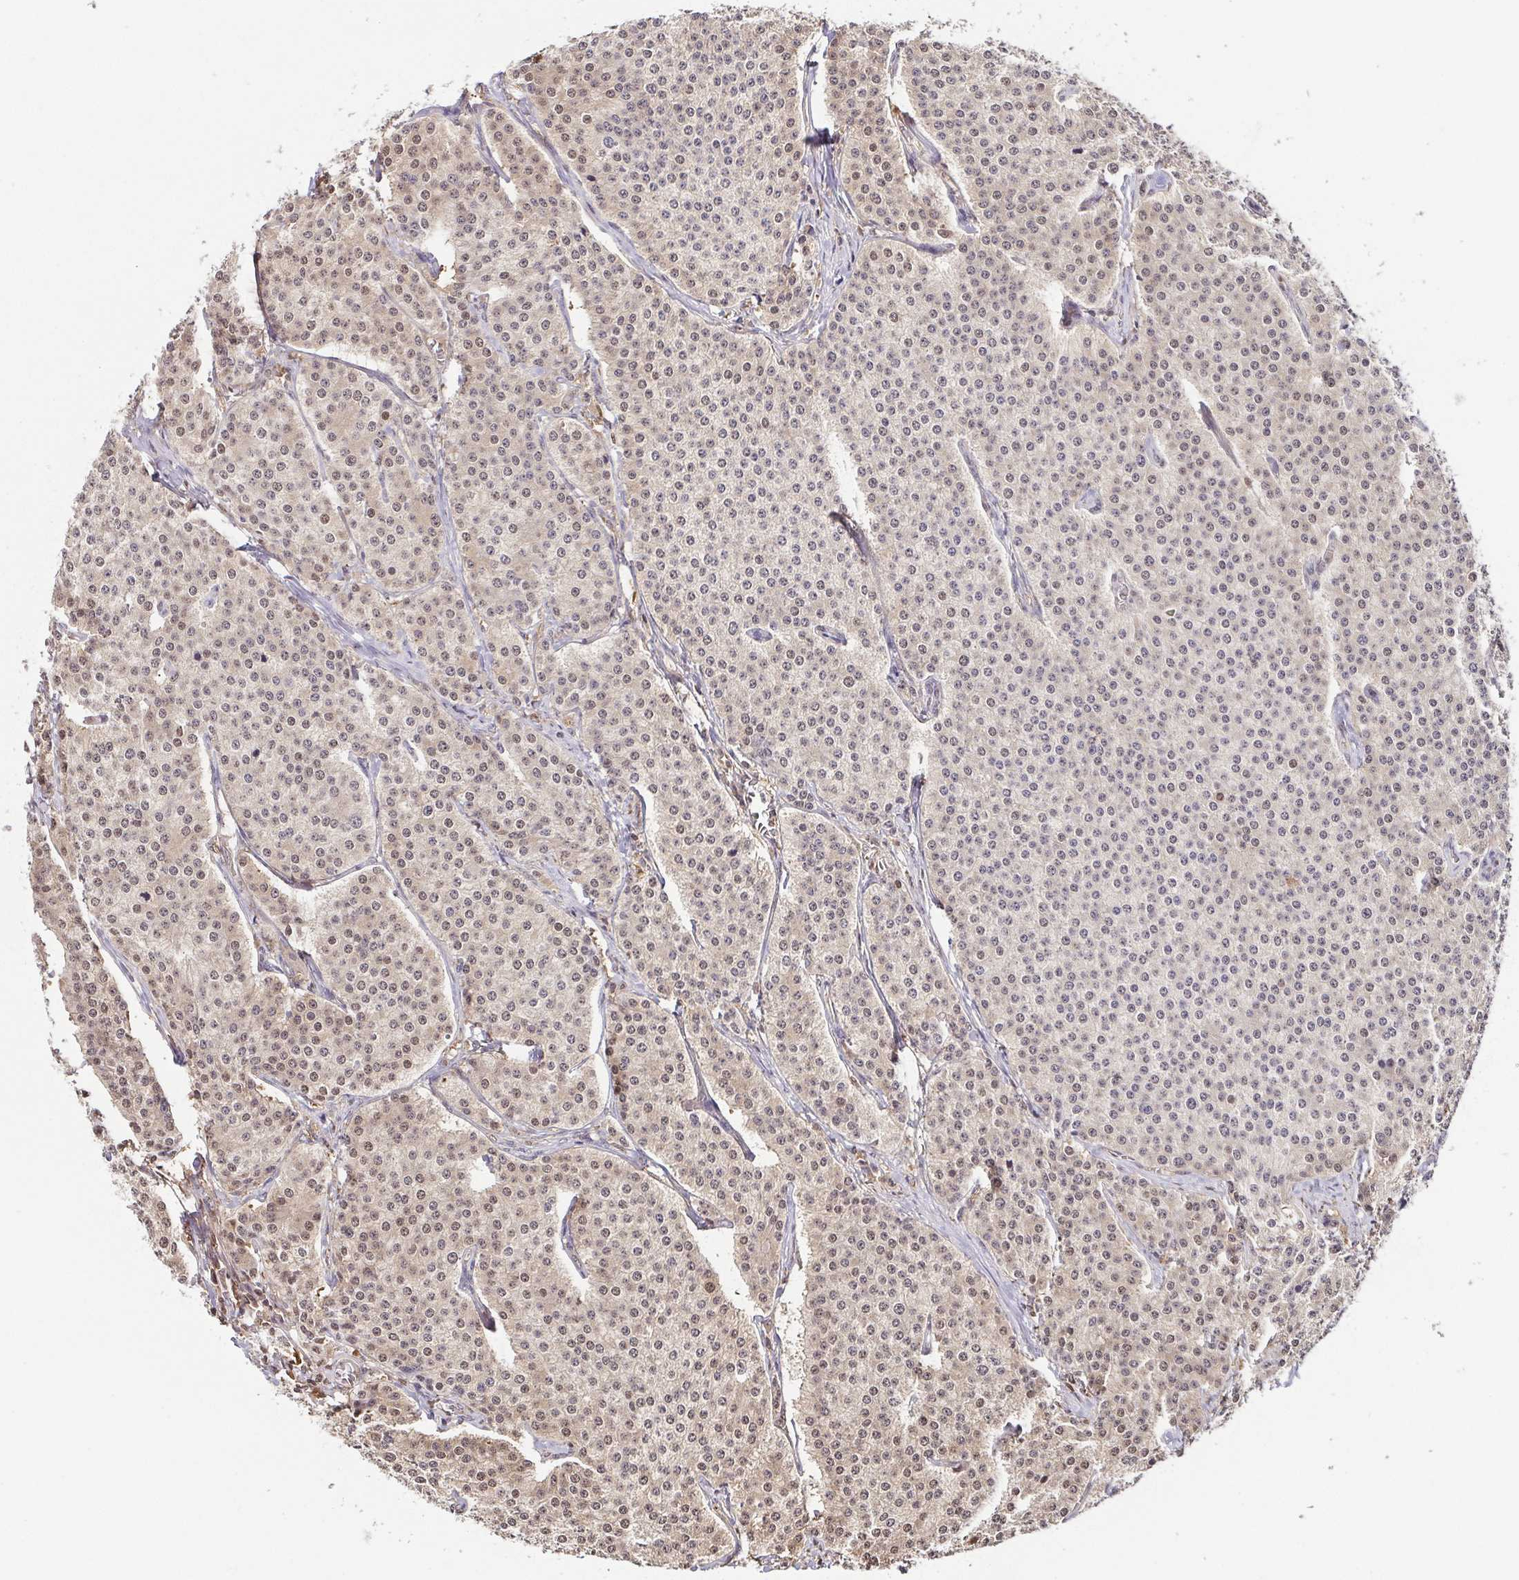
{"staining": {"intensity": "weak", "quantity": ">75%", "location": "cytoplasmic/membranous,nuclear"}, "tissue": "carcinoid", "cell_type": "Tumor cells", "image_type": "cancer", "snomed": [{"axis": "morphology", "description": "Carcinoid, malignant, NOS"}, {"axis": "topography", "description": "Small intestine"}], "caption": "This micrograph demonstrates carcinoid stained with immunohistochemistry (IHC) to label a protein in brown. The cytoplasmic/membranous and nuclear of tumor cells show weak positivity for the protein. Nuclei are counter-stained blue.", "gene": "PSMB9", "patient": {"sex": "female", "age": 64}}